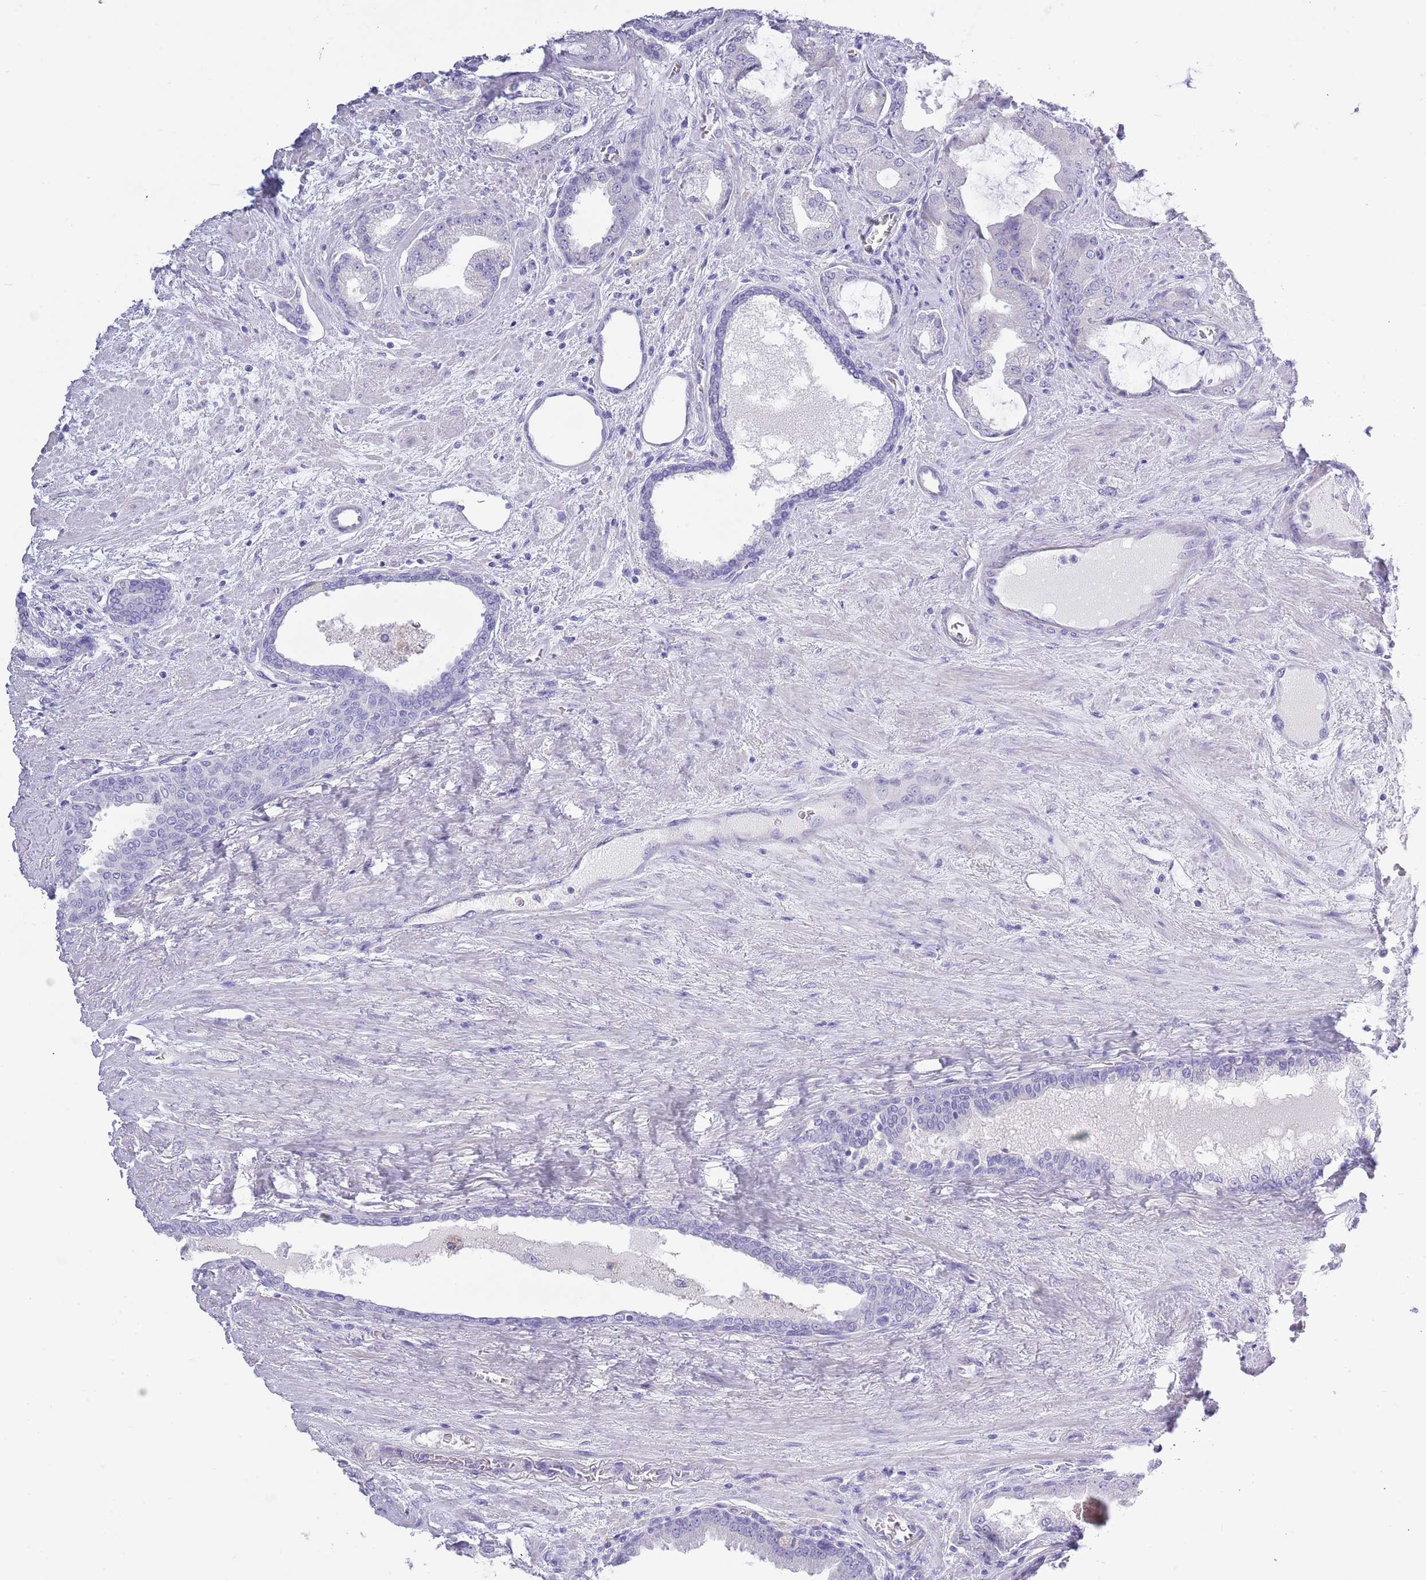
{"staining": {"intensity": "negative", "quantity": "none", "location": "none"}, "tissue": "prostate cancer", "cell_type": "Tumor cells", "image_type": "cancer", "snomed": [{"axis": "morphology", "description": "Adenocarcinoma, High grade"}, {"axis": "topography", "description": "Prostate"}], "caption": "This histopathology image is of prostate high-grade adenocarcinoma stained with immunohistochemistry to label a protein in brown with the nuclei are counter-stained blue. There is no staining in tumor cells. (IHC, brightfield microscopy, high magnification).", "gene": "ACR", "patient": {"sex": "male", "age": 68}}